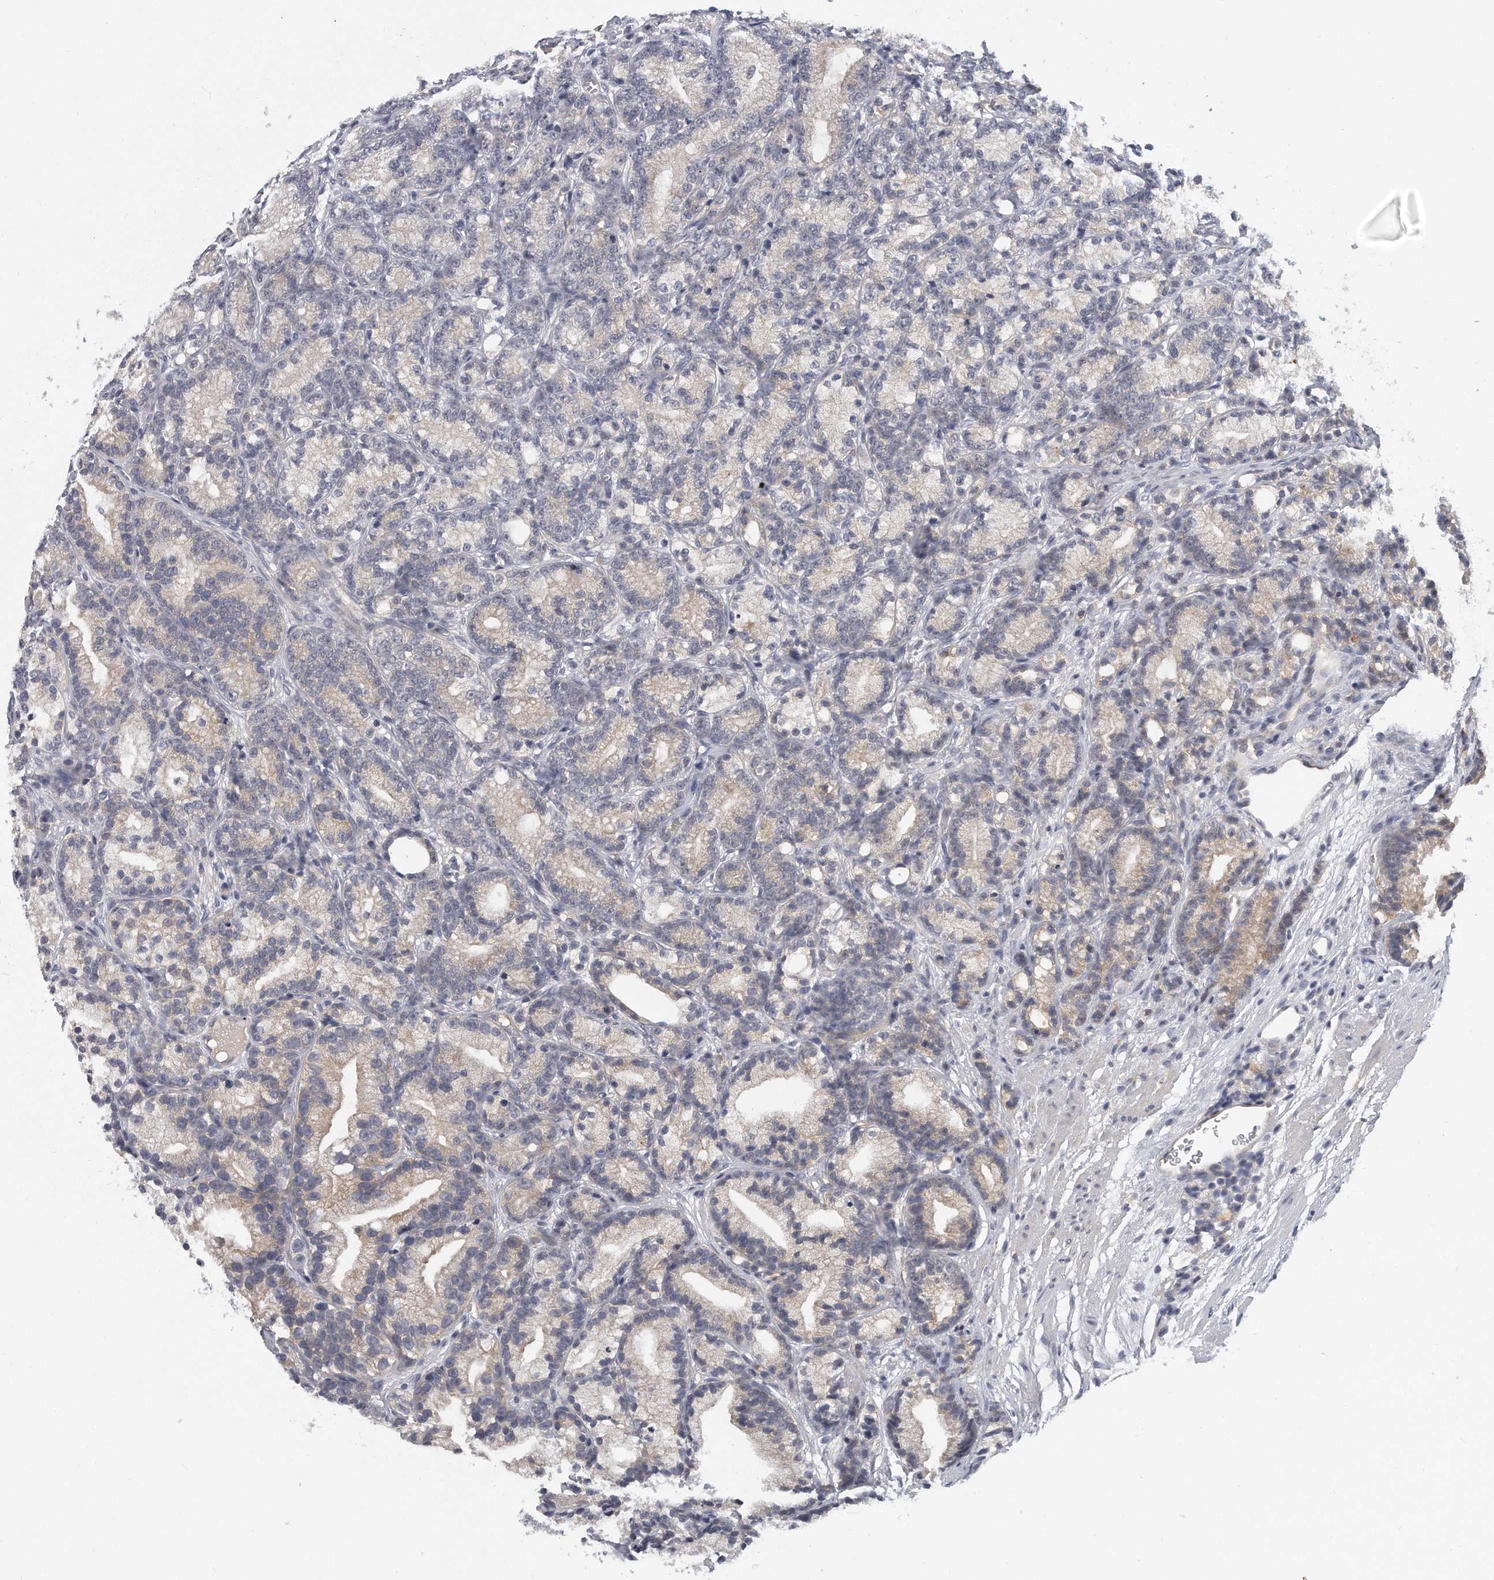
{"staining": {"intensity": "weak", "quantity": "25%-75%", "location": "cytoplasmic/membranous"}, "tissue": "prostate cancer", "cell_type": "Tumor cells", "image_type": "cancer", "snomed": [{"axis": "morphology", "description": "Adenocarcinoma, Low grade"}, {"axis": "topography", "description": "Prostate"}], "caption": "A brown stain labels weak cytoplasmic/membranous staining of a protein in human adenocarcinoma (low-grade) (prostate) tumor cells.", "gene": "KLHL7", "patient": {"sex": "male", "age": 89}}